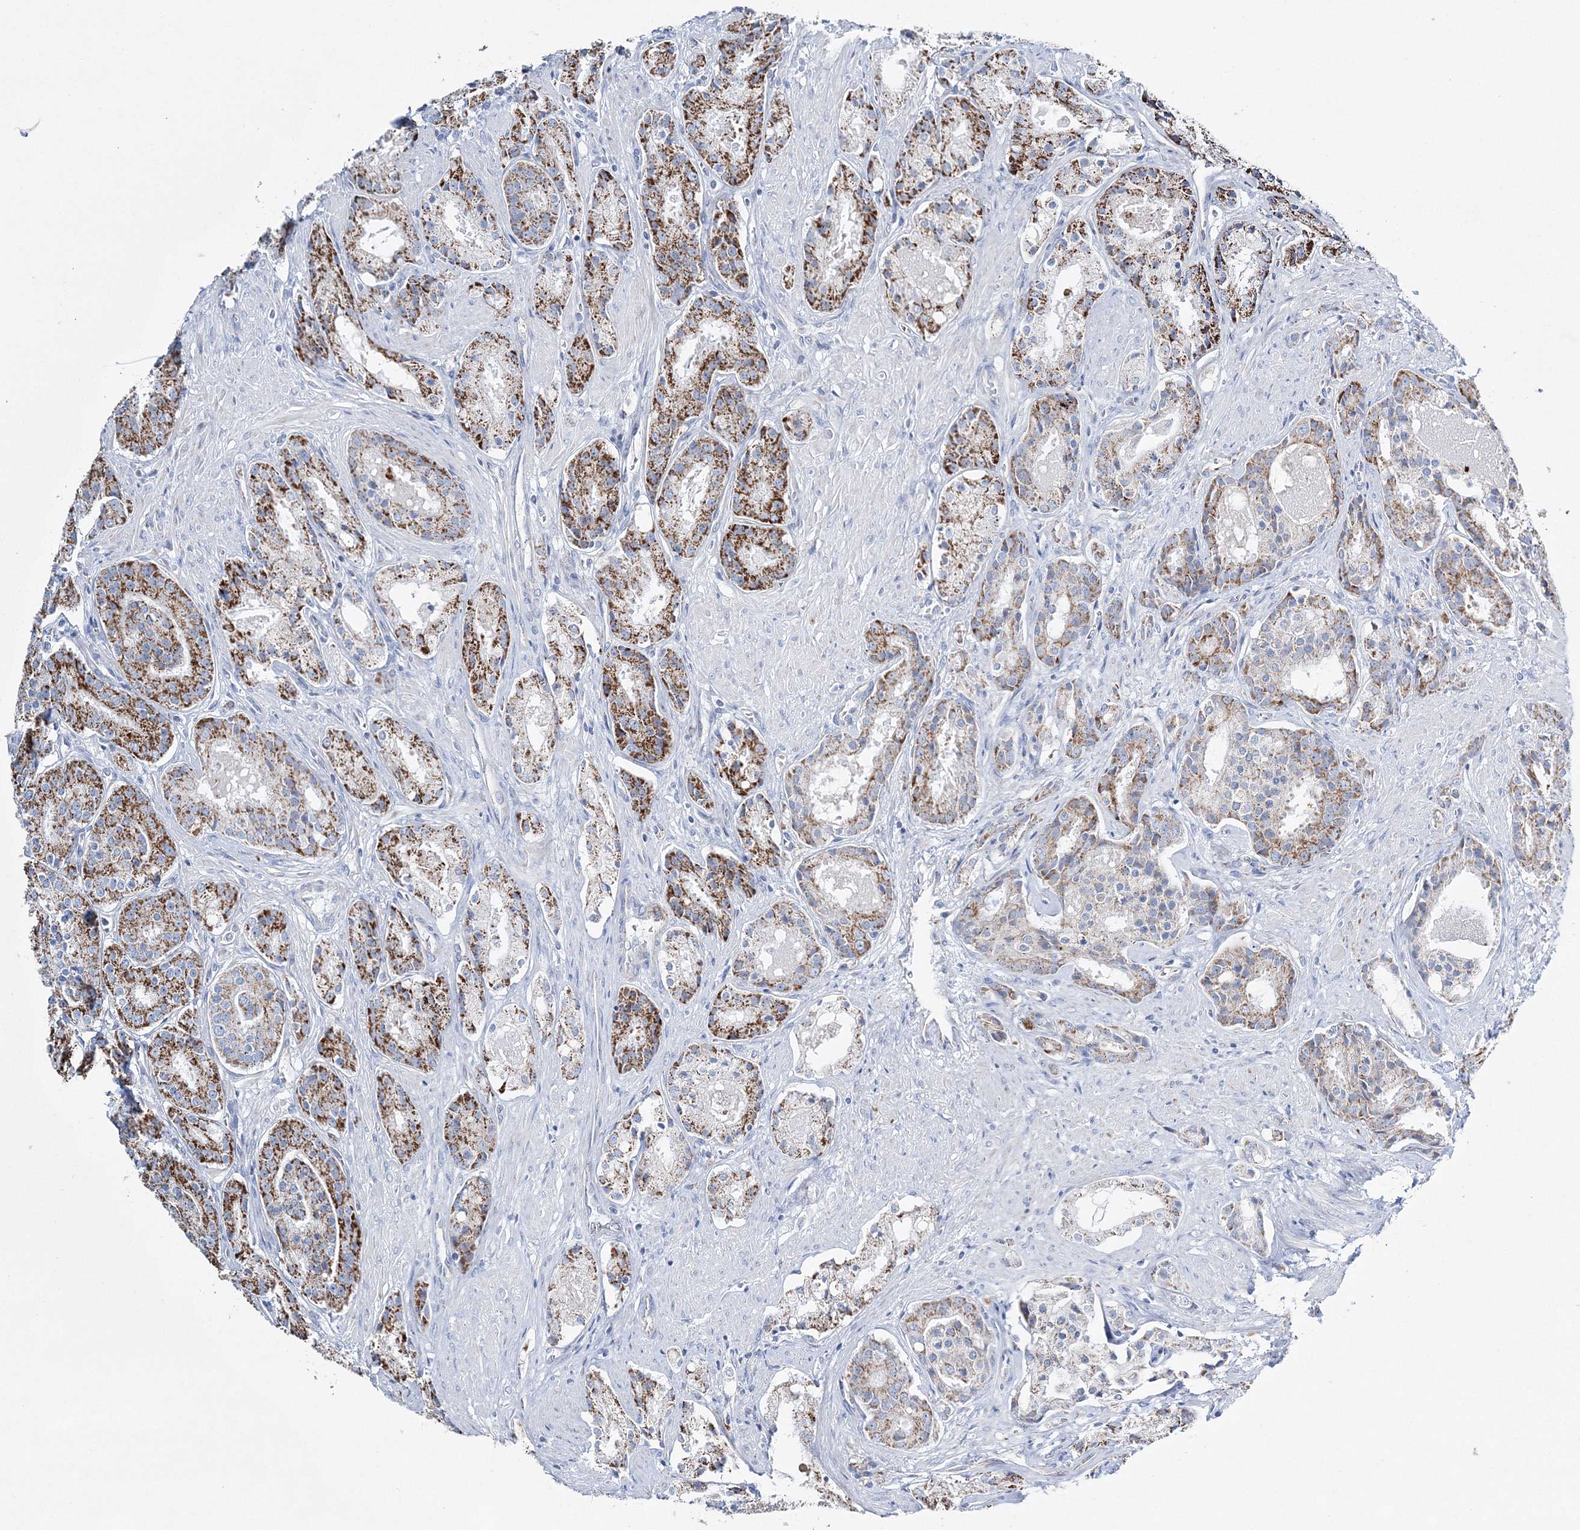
{"staining": {"intensity": "moderate", "quantity": ">75%", "location": "cytoplasmic/membranous"}, "tissue": "prostate cancer", "cell_type": "Tumor cells", "image_type": "cancer", "snomed": [{"axis": "morphology", "description": "Adenocarcinoma, High grade"}, {"axis": "topography", "description": "Prostate"}], "caption": "Prostate cancer (adenocarcinoma (high-grade)) stained for a protein (brown) shows moderate cytoplasmic/membranous positive staining in about >75% of tumor cells.", "gene": "HIBCH", "patient": {"sex": "male", "age": 60}}